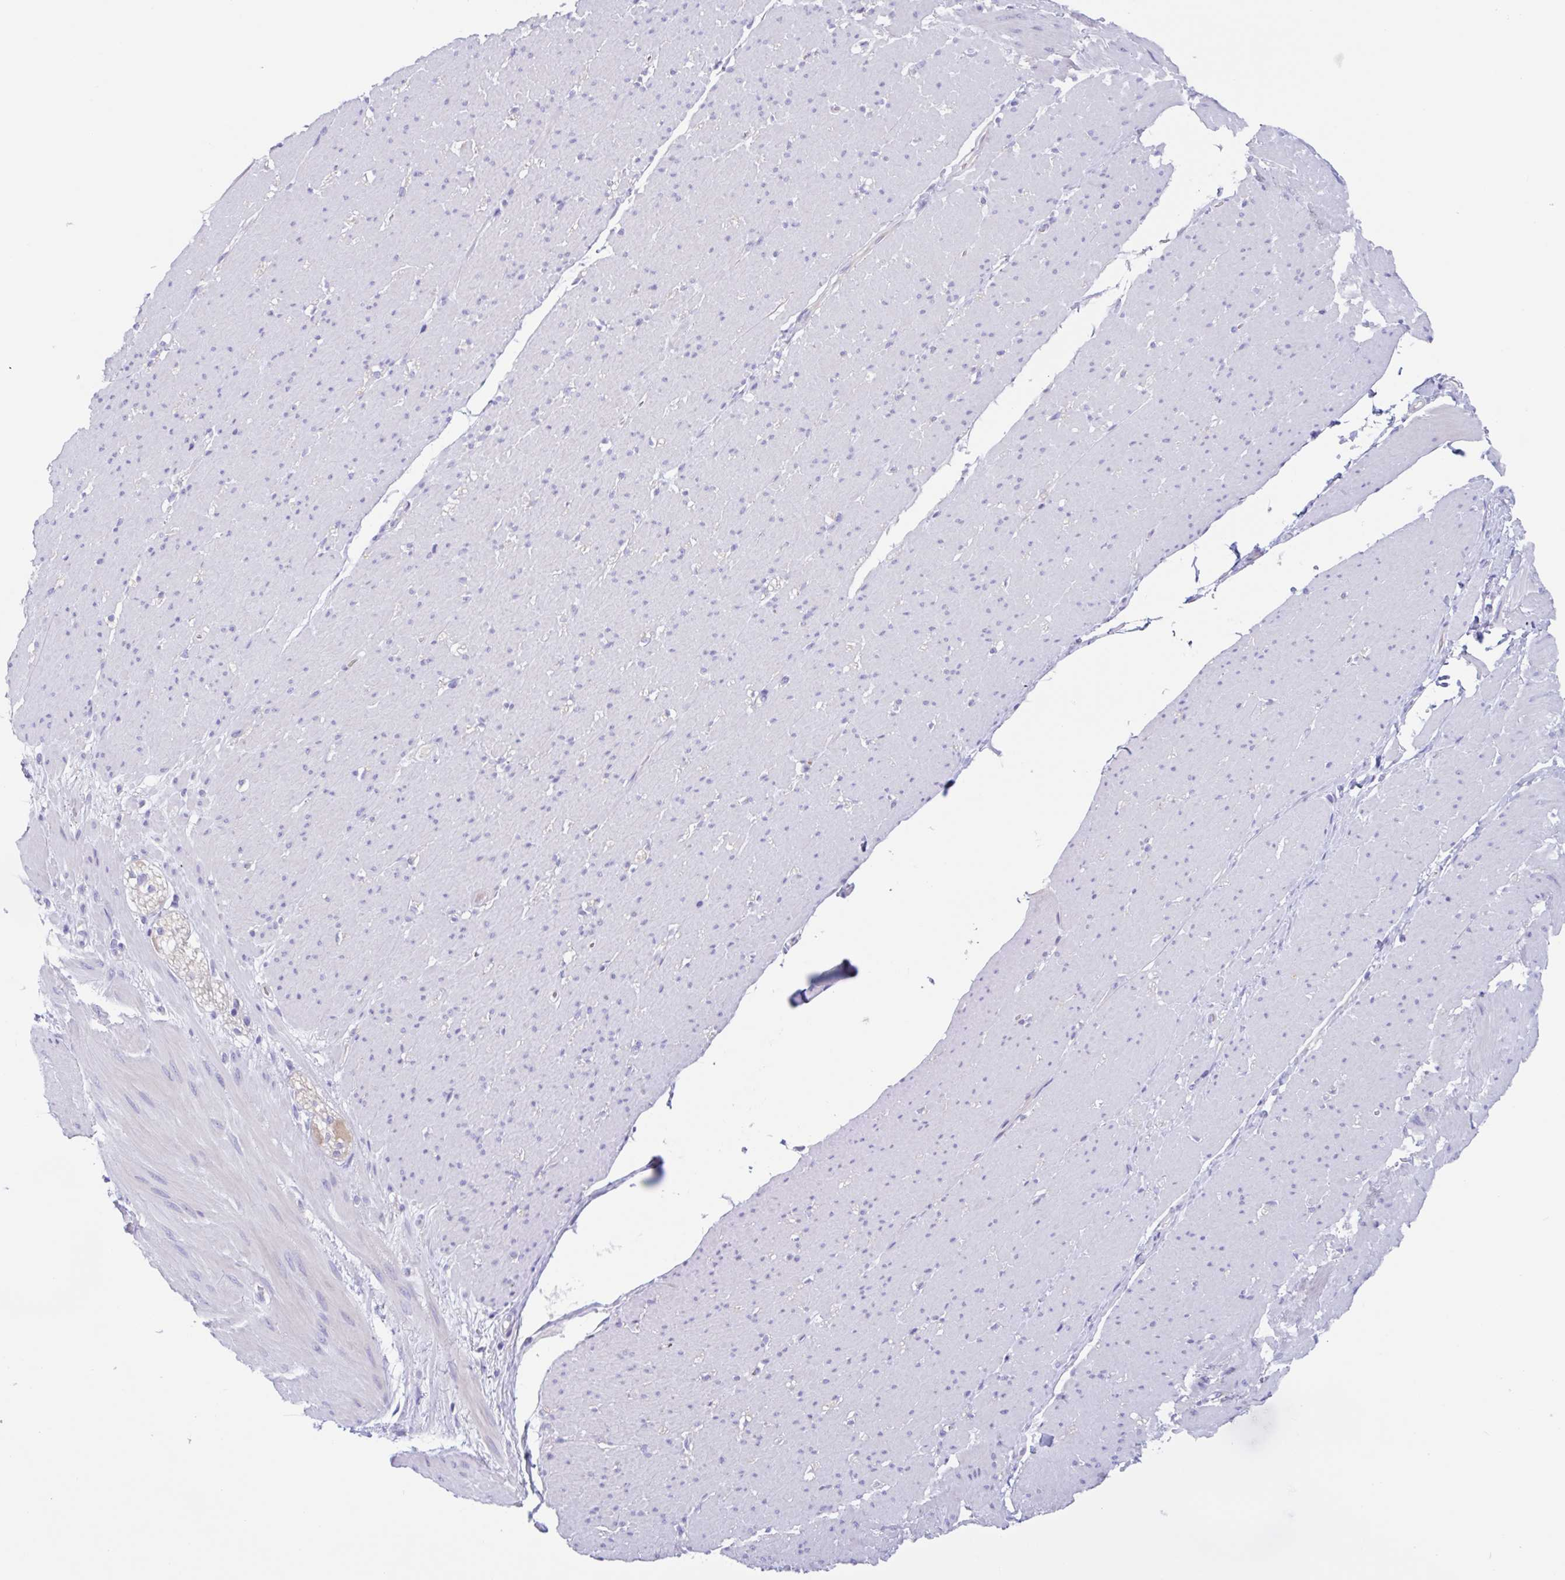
{"staining": {"intensity": "negative", "quantity": "none", "location": "none"}, "tissue": "smooth muscle", "cell_type": "Smooth muscle cells", "image_type": "normal", "snomed": [{"axis": "morphology", "description": "Normal tissue, NOS"}, {"axis": "topography", "description": "Smooth muscle"}, {"axis": "topography", "description": "Rectum"}], "caption": "Smooth muscle cells show no significant protein positivity in benign smooth muscle.", "gene": "OR6N2", "patient": {"sex": "male", "age": 53}}